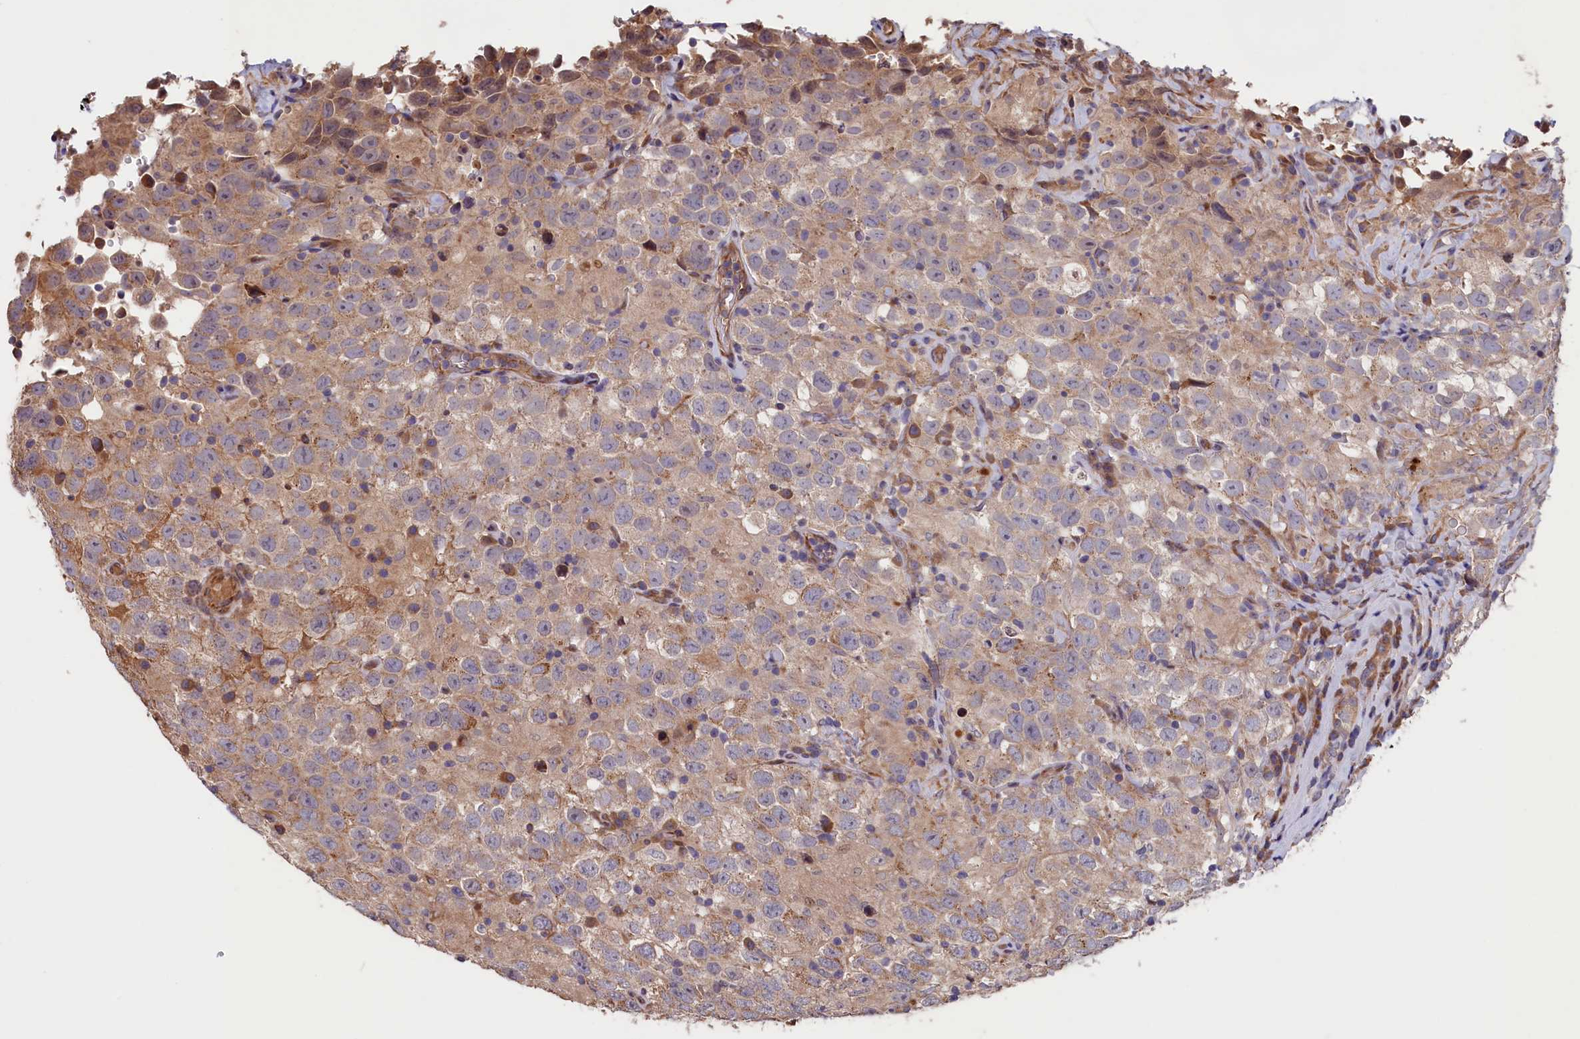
{"staining": {"intensity": "weak", "quantity": "25%-75%", "location": "cytoplasmic/membranous"}, "tissue": "testis cancer", "cell_type": "Tumor cells", "image_type": "cancer", "snomed": [{"axis": "morphology", "description": "Seminoma, NOS"}, {"axis": "topography", "description": "Testis"}], "caption": "This micrograph exhibits immunohistochemistry staining of human testis cancer, with low weak cytoplasmic/membranous staining in about 25%-75% of tumor cells.", "gene": "GREB1L", "patient": {"sex": "male", "age": 41}}